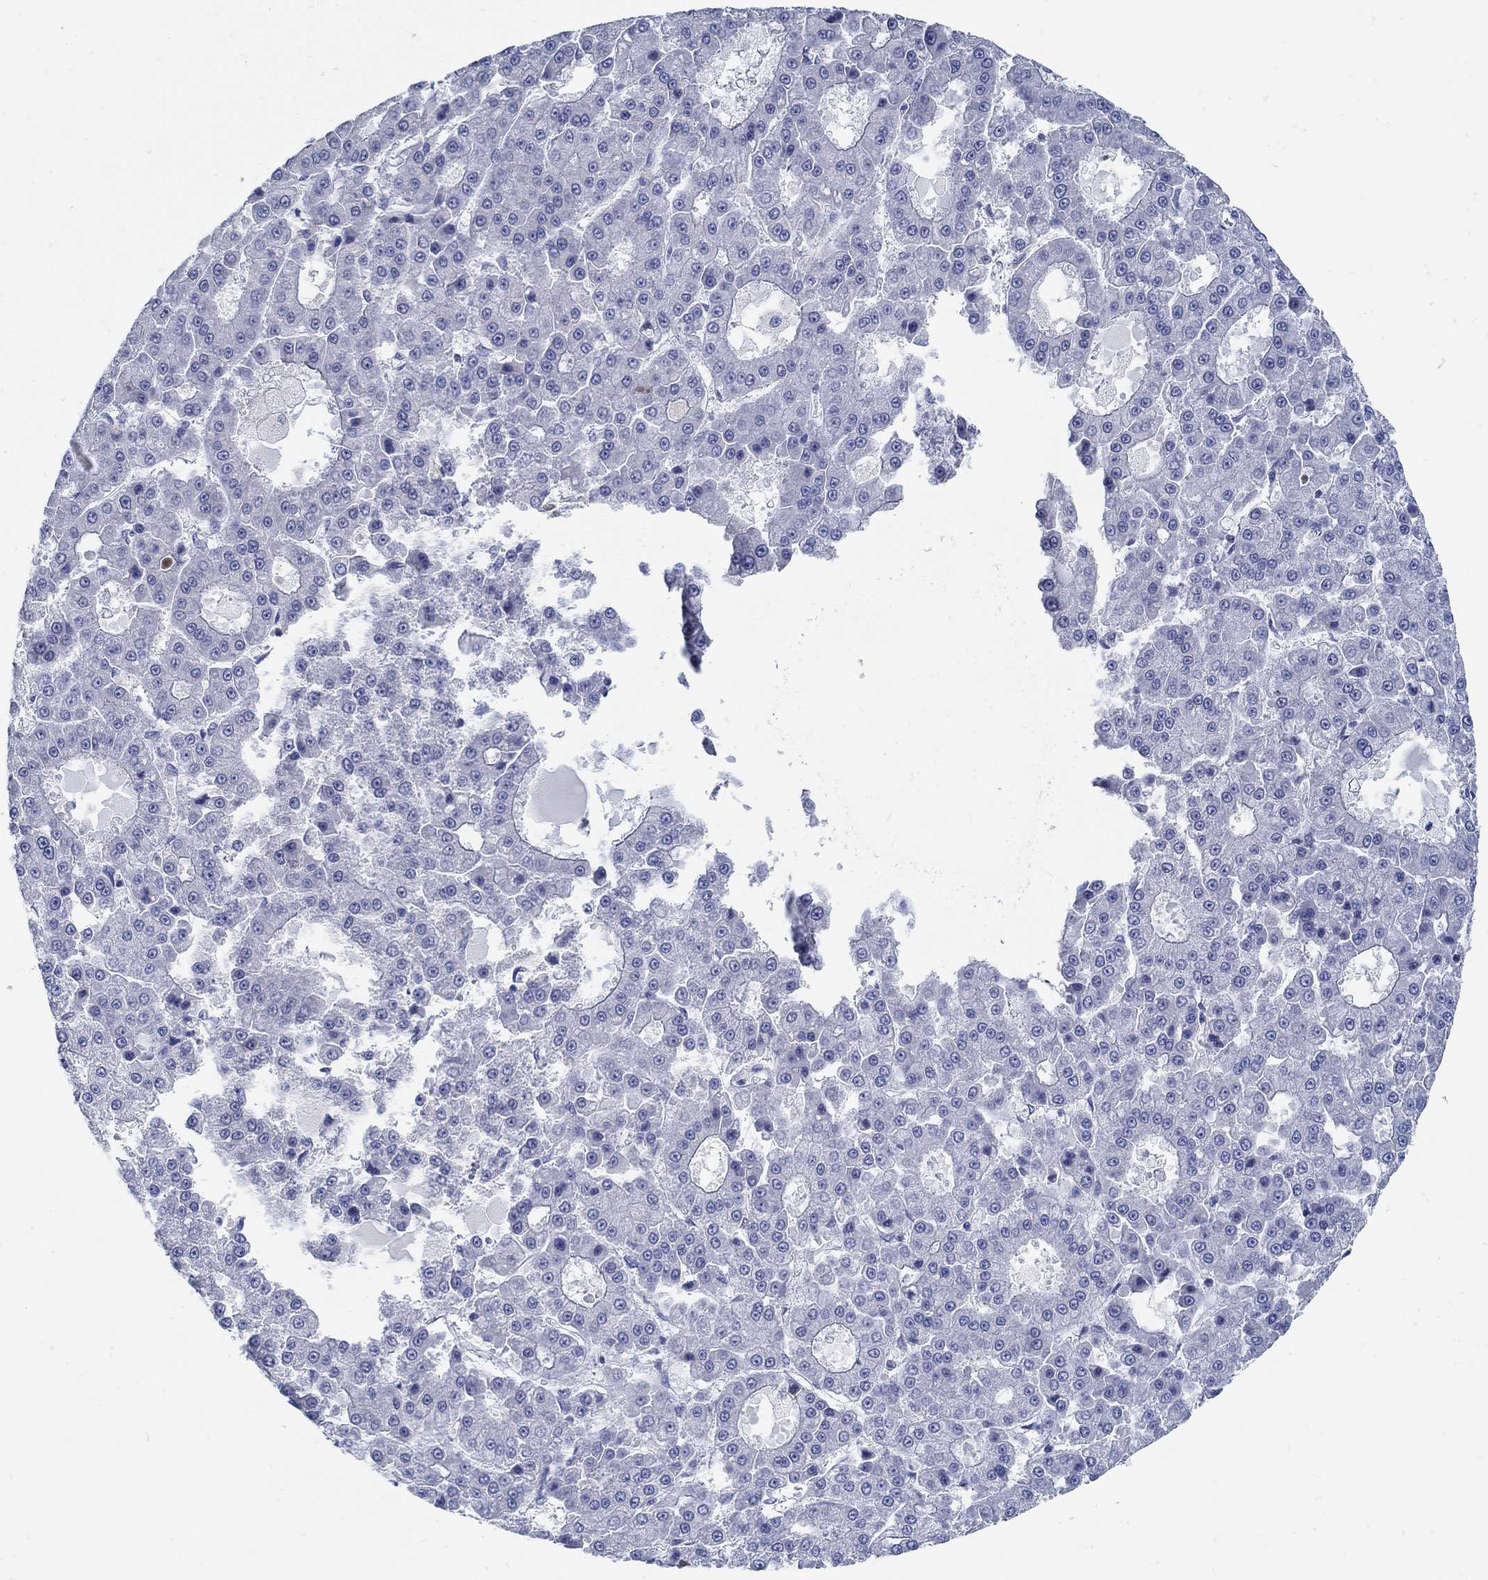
{"staining": {"intensity": "negative", "quantity": "none", "location": "none"}, "tissue": "liver cancer", "cell_type": "Tumor cells", "image_type": "cancer", "snomed": [{"axis": "morphology", "description": "Carcinoma, Hepatocellular, NOS"}, {"axis": "topography", "description": "Liver"}], "caption": "This image is of liver cancer stained with IHC to label a protein in brown with the nuclei are counter-stained blue. There is no expression in tumor cells. (IHC, brightfield microscopy, high magnification).", "gene": "PCDH11X", "patient": {"sex": "male", "age": 70}}